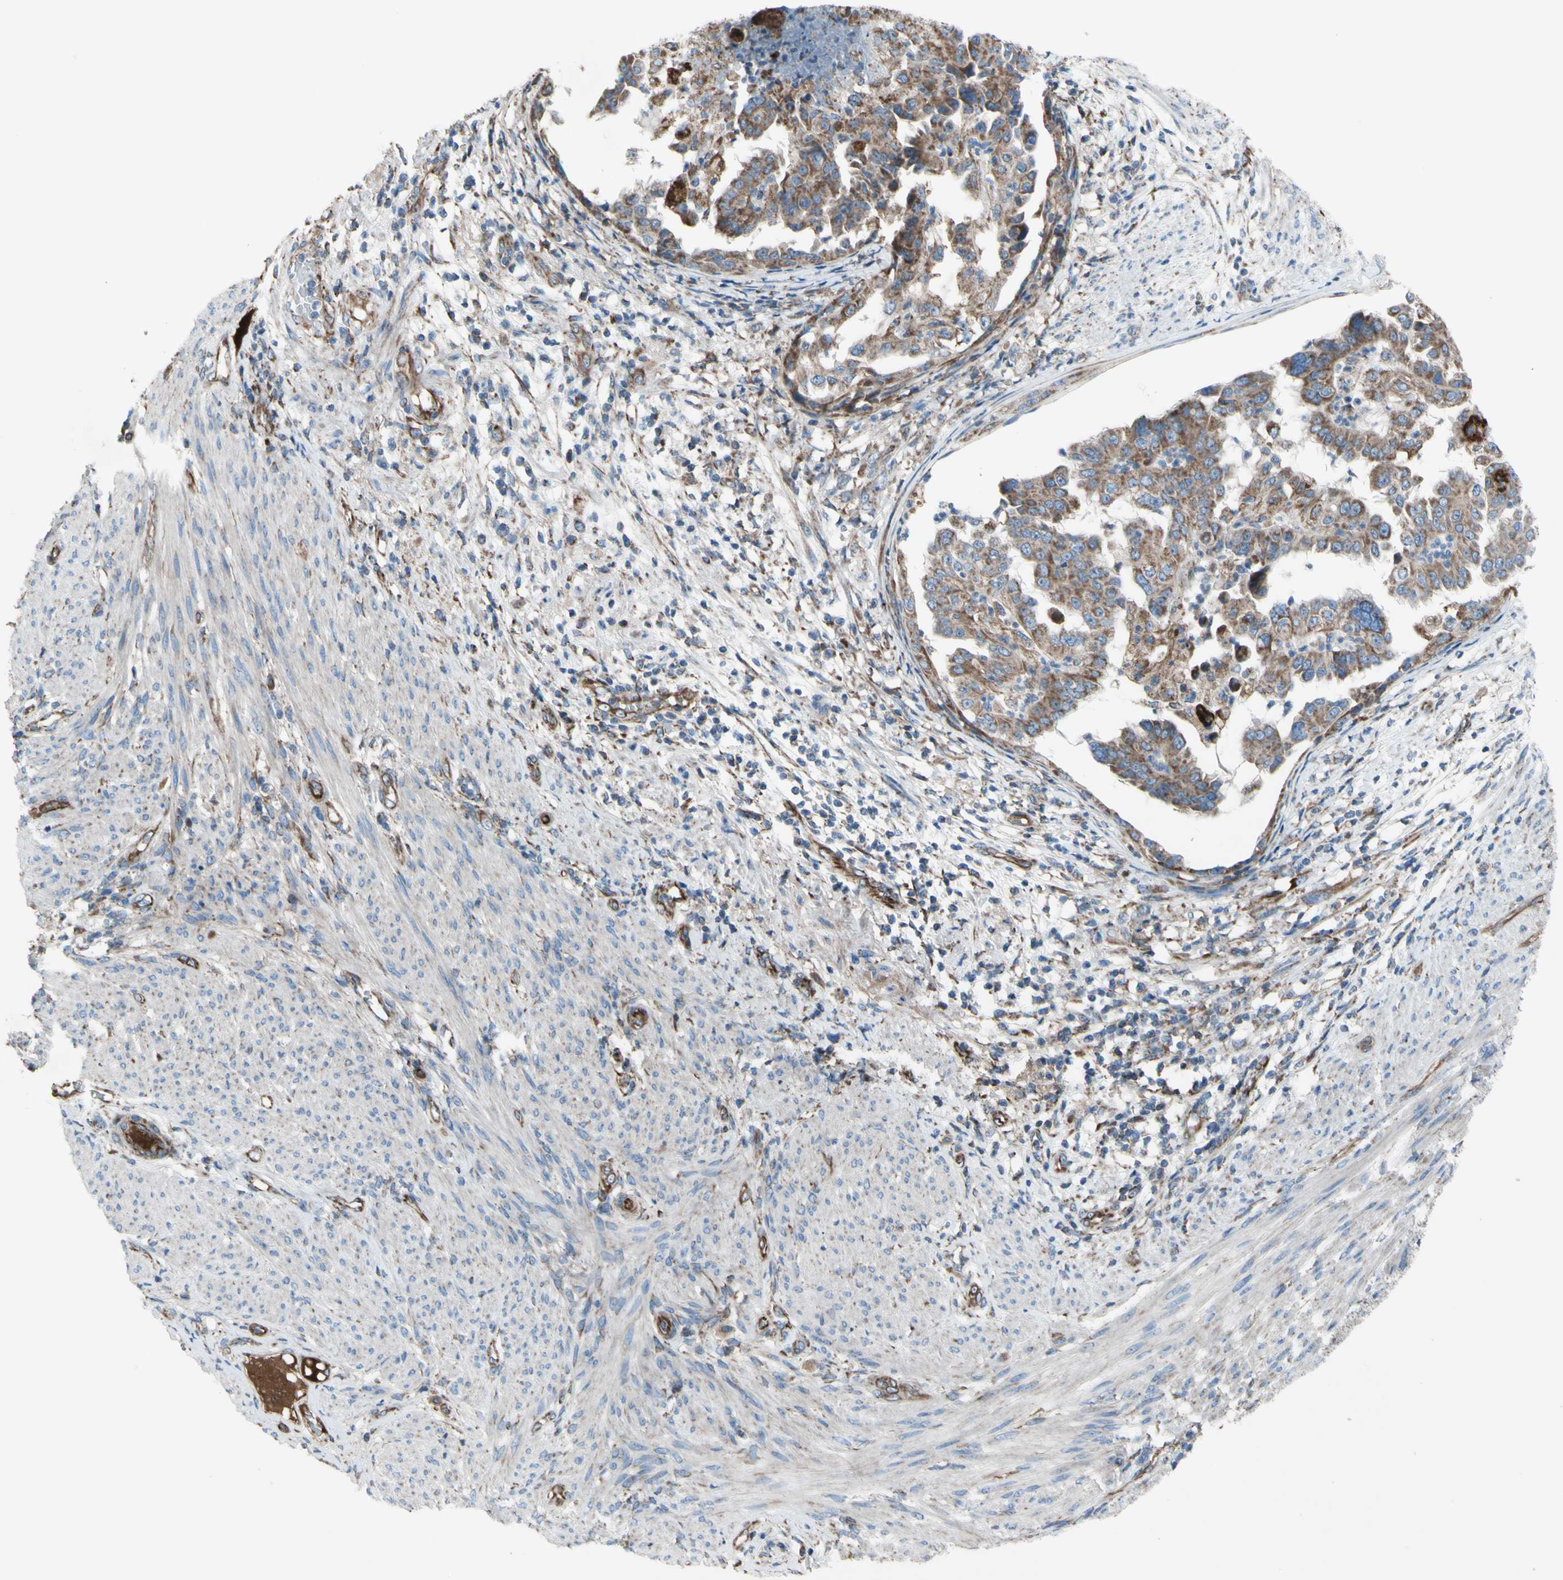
{"staining": {"intensity": "weak", "quantity": ">75%", "location": "cytoplasmic/membranous"}, "tissue": "endometrial cancer", "cell_type": "Tumor cells", "image_type": "cancer", "snomed": [{"axis": "morphology", "description": "Adenocarcinoma, NOS"}, {"axis": "topography", "description": "Endometrium"}], "caption": "Brown immunohistochemical staining in endometrial cancer (adenocarcinoma) displays weak cytoplasmic/membranous positivity in approximately >75% of tumor cells.", "gene": "EMC7", "patient": {"sex": "female", "age": 85}}